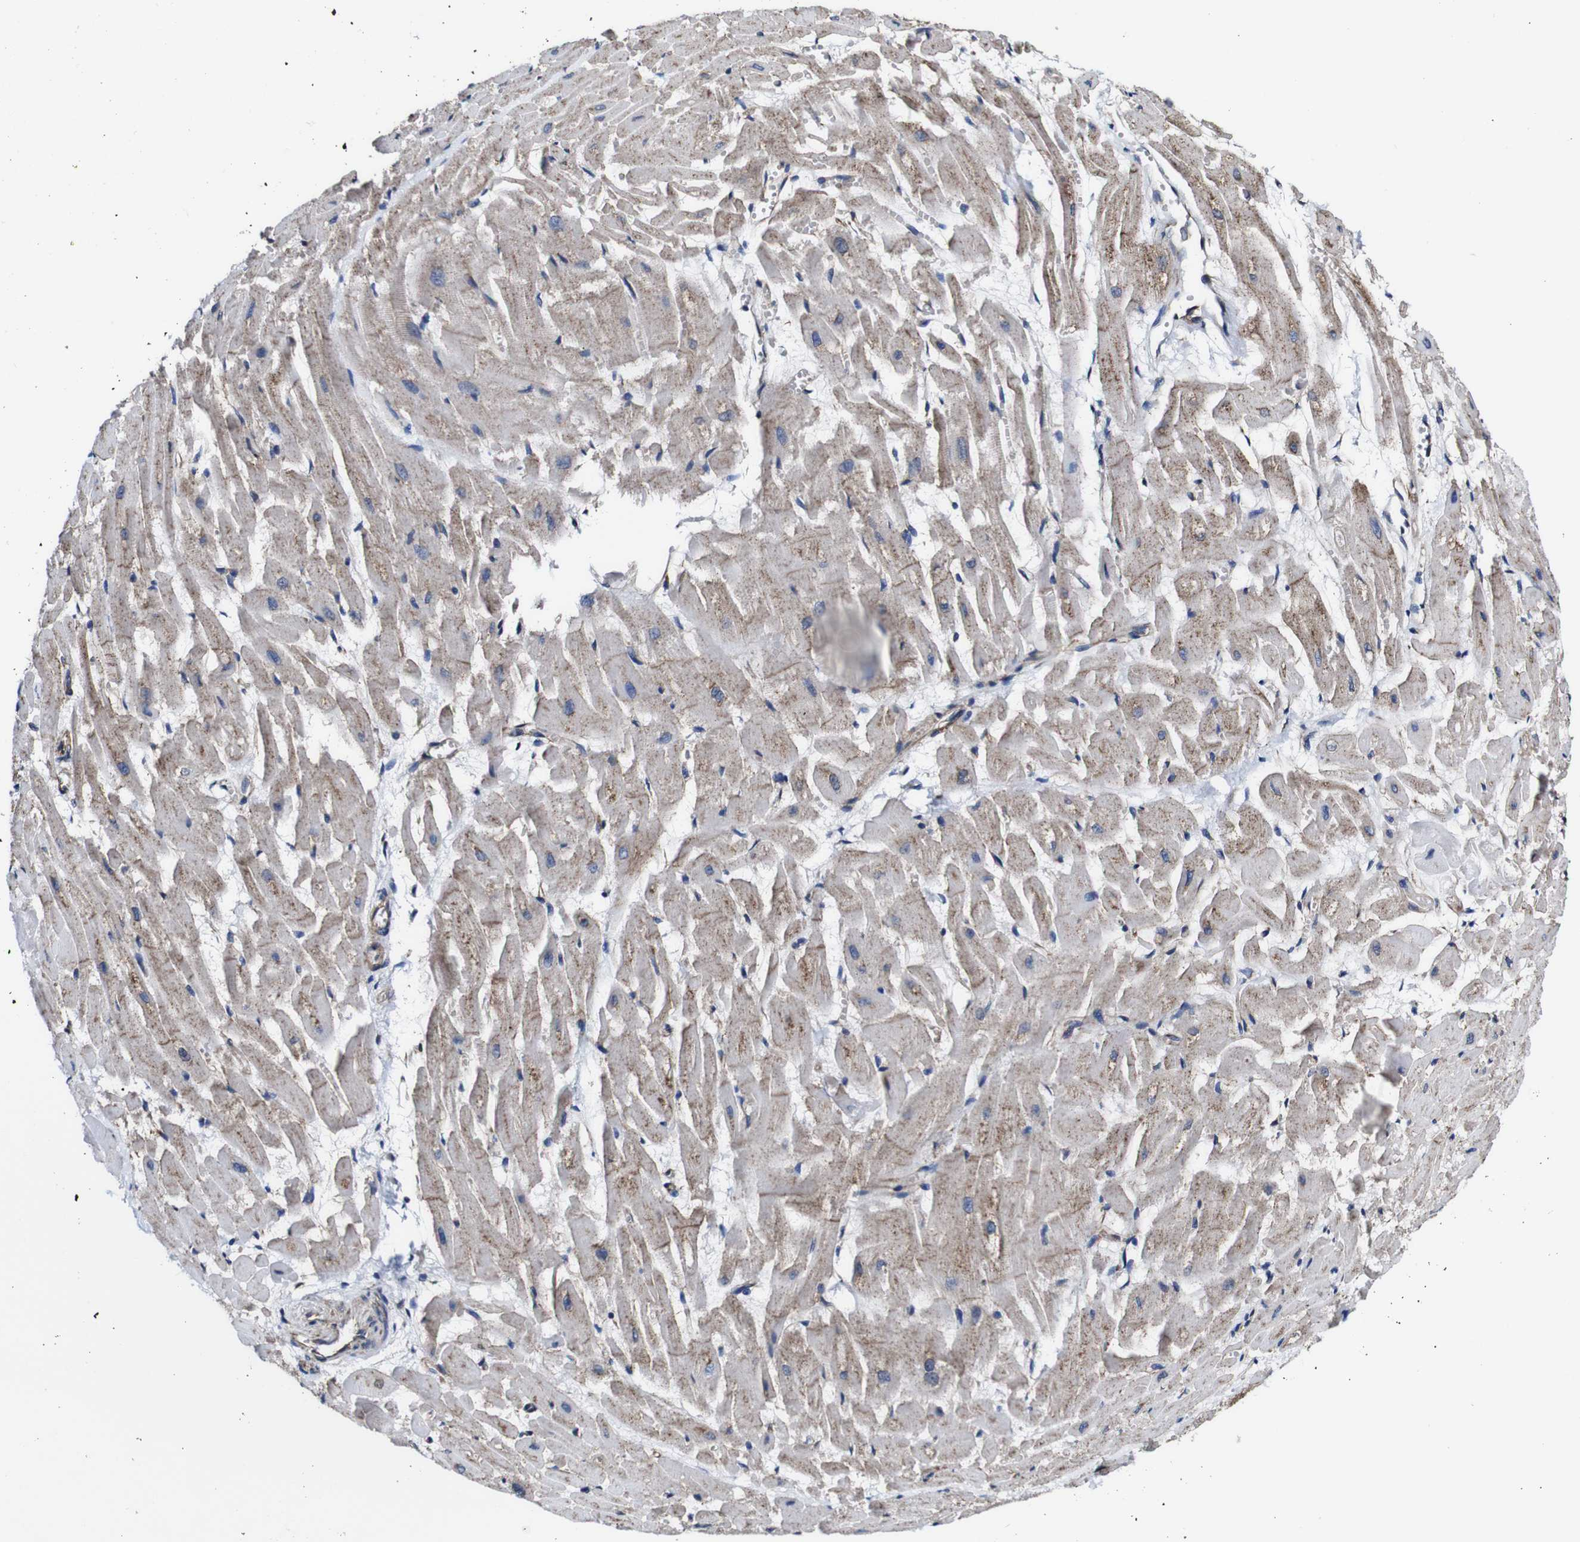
{"staining": {"intensity": "moderate", "quantity": "25%-75%", "location": "cytoplasmic/membranous"}, "tissue": "heart muscle", "cell_type": "Cardiomyocytes", "image_type": "normal", "snomed": [{"axis": "morphology", "description": "Normal tissue, NOS"}, {"axis": "topography", "description": "Heart"}], "caption": "The histopathology image exhibits immunohistochemical staining of normal heart muscle. There is moderate cytoplasmic/membranous positivity is seen in approximately 25%-75% of cardiomyocytes. (DAB (3,3'-diaminobenzidine) = brown stain, brightfield microscopy at high magnification).", "gene": "CSF1R", "patient": {"sex": "female", "age": 19}}